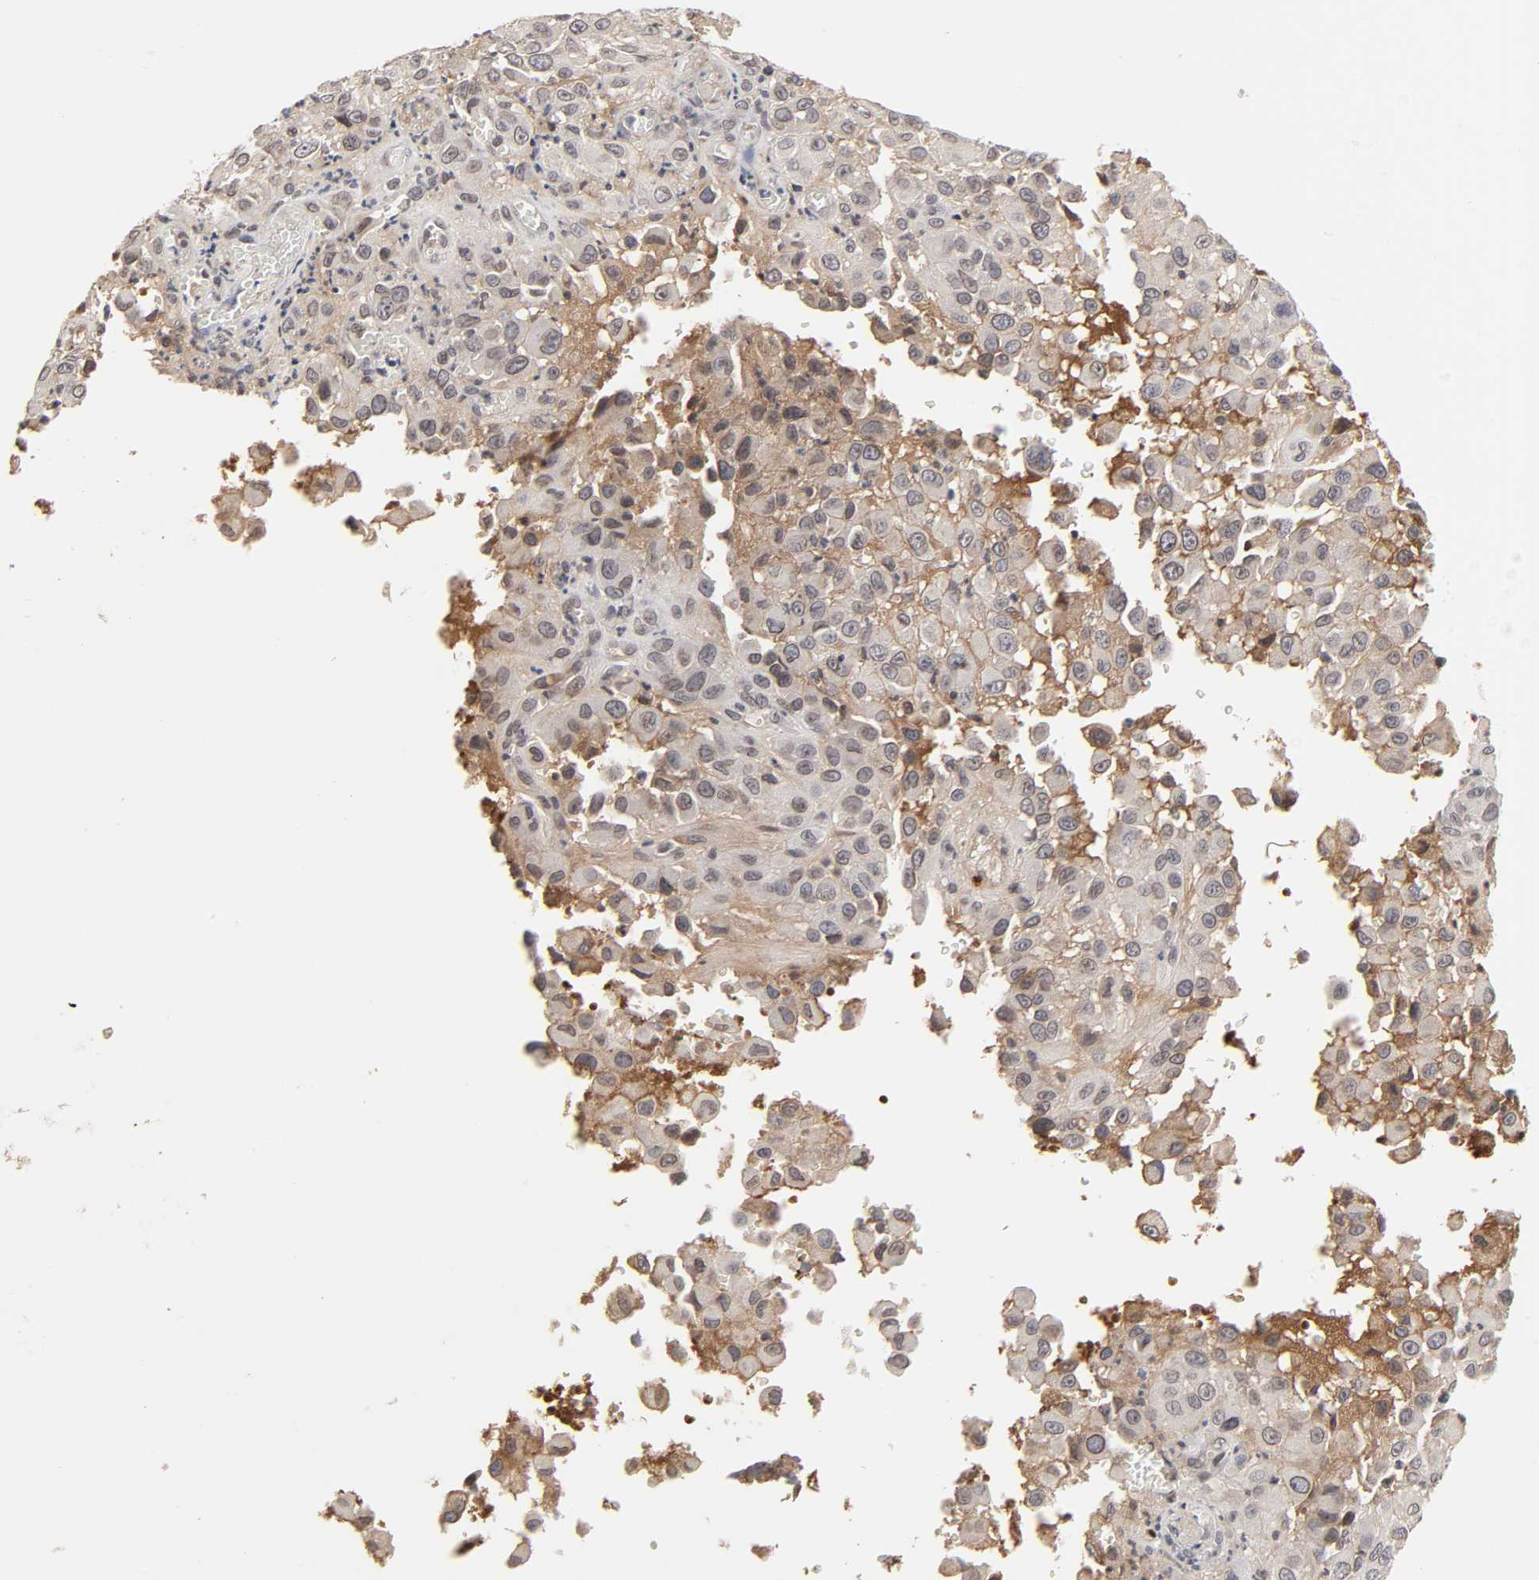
{"staining": {"intensity": "moderate", "quantity": ">75%", "location": "cytoplasmic/membranous,nuclear"}, "tissue": "melanoma", "cell_type": "Tumor cells", "image_type": "cancer", "snomed": [{"axis": "morphology", "description": "Malignant melanoma, NOS"}, {"axis": "topography", "description": "Skin"}], "caption": "About >75% of tumor cells in human malignant melanoma show moderate cytoplasmic/membranous and nuclear protein expression as visualized by brown immunohistochemical staining.", "gene": "CPN2", "patient": {"sex": "female", "age": 21}}